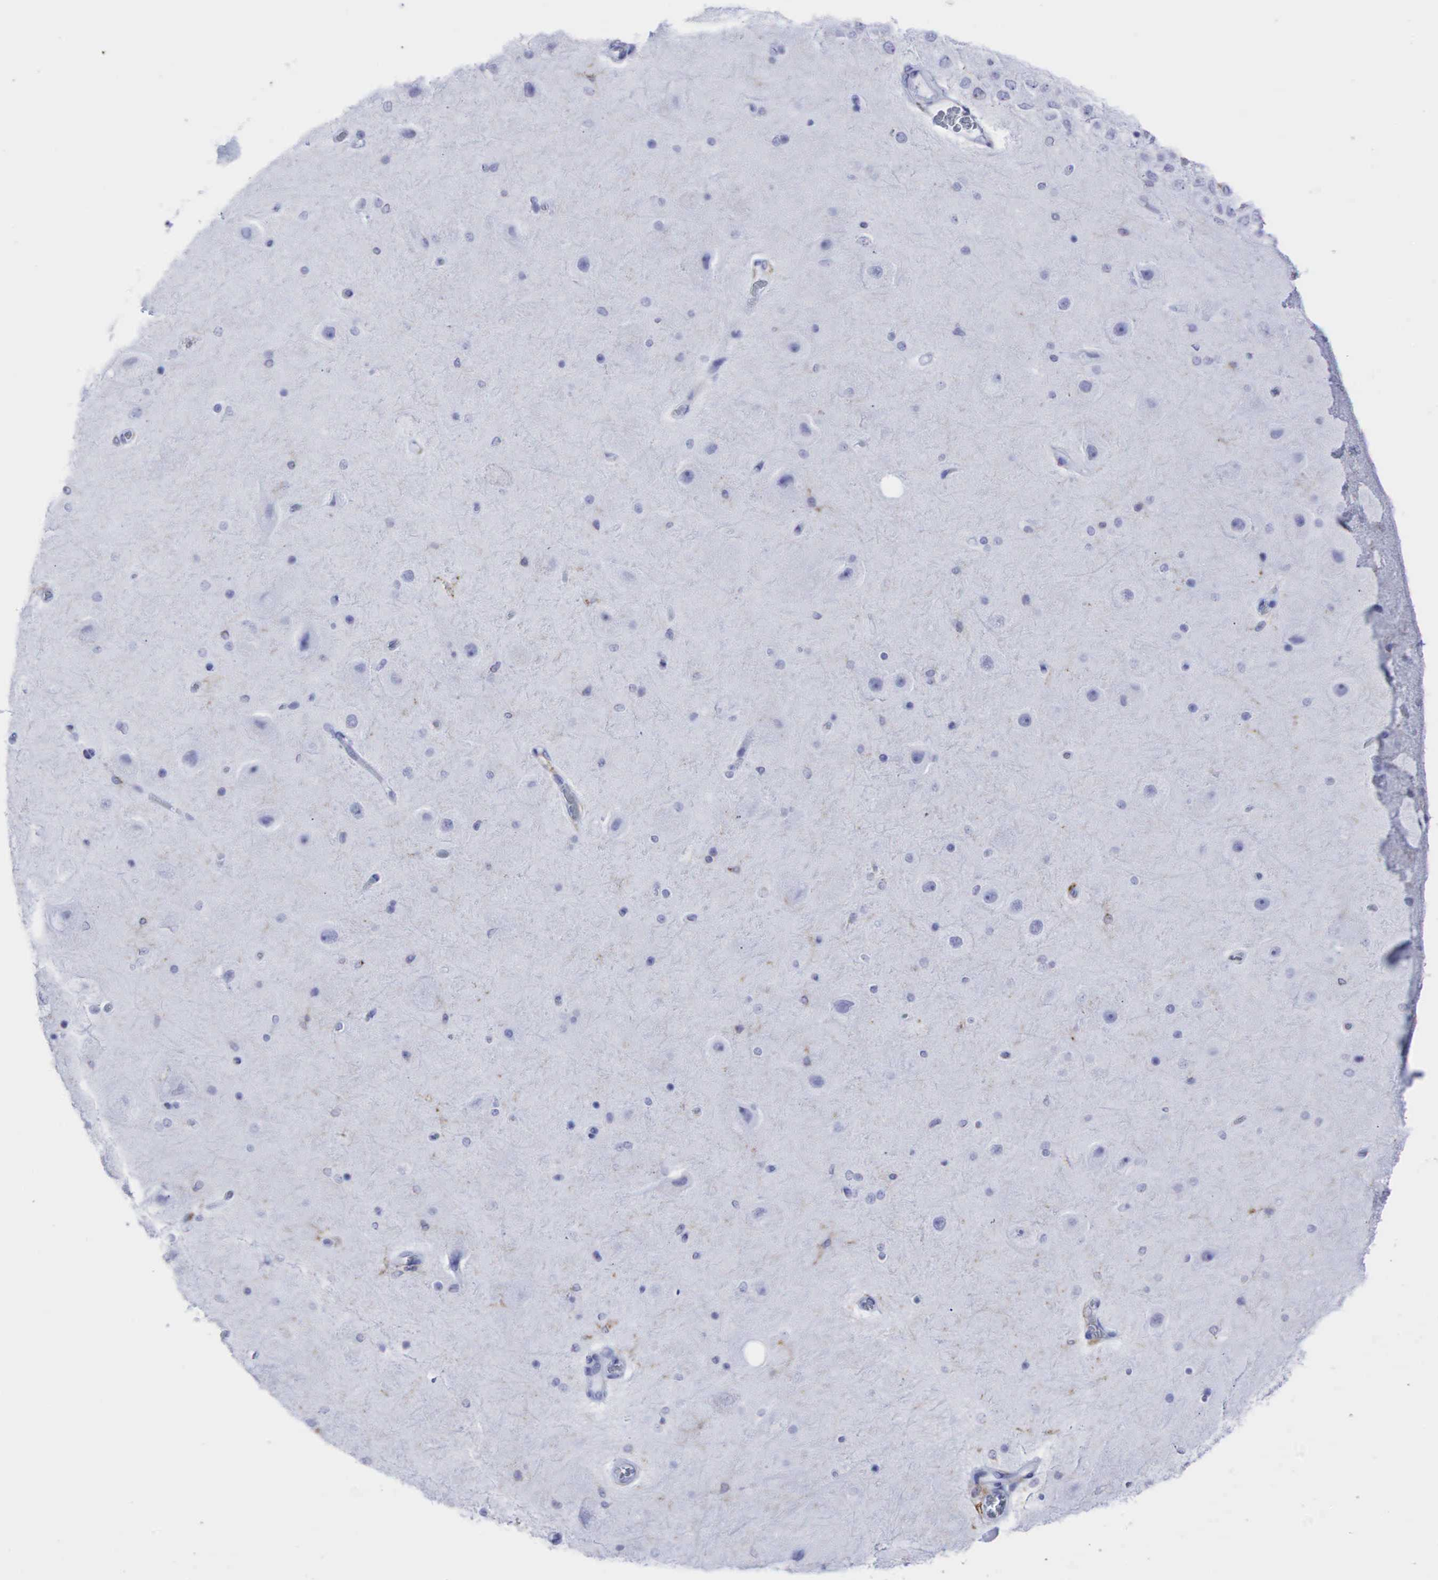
{"staining": {"intensity": "negative", "quantity": "none", "location": "none"}, "tissue": "hippocampus", "cell_type": "Glial cells", "image_type": "normal", "snomed": [{"axis": "morphology", "description": "Normal tissue, NOS"}, {"axis": "topography", "description": "Hippocampus"}], "caption": "The image reveals no significant expression in glial cells of hippocampus.", "gene": "PTPRC", "patient": {"sex": "female", "age": 54}}